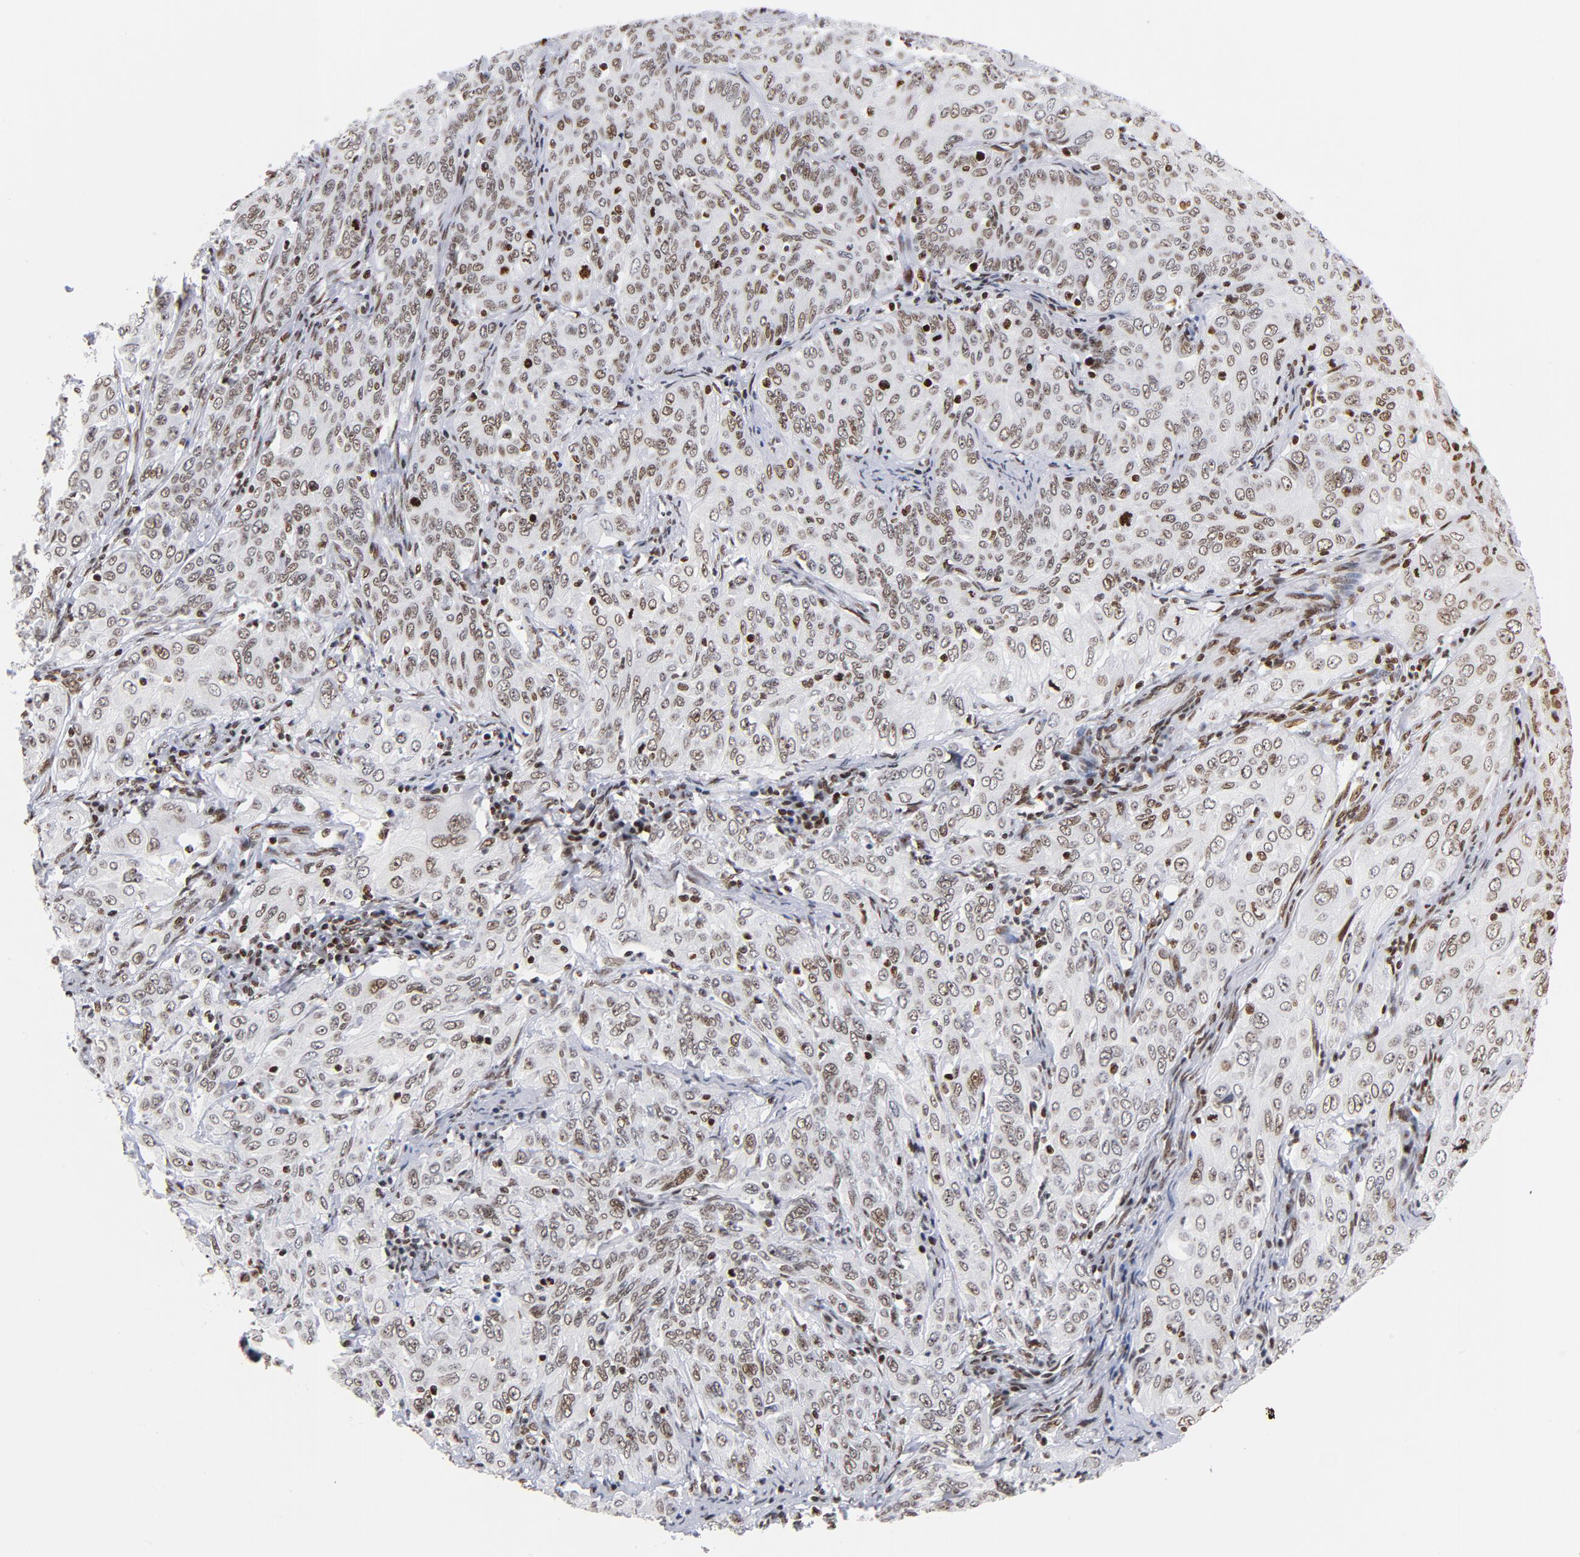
{"staining": {"intensity": "moderate", "quantity": ">75%", "location": "cytoplasmic/membranous,nuclear"}, "tissue": "cervical cancer", "cell_type": "Tumor cells", "image_type": "cancer", "snomed": [{"axis": "morphology", "description": "Squamous cell carcinoma, NOS"}, {"axis": "topography", "description": "Cervix"}], "caption": "Tumor cells show medium levels of moderate cytoplasmic/membranous and nuclear expression in about >75% of cells in human squamous cell carcinoma (cervical). (DAB (3,3'-diaminobenzidine) IHC with brightfield microscopy, high magnification).", "gene": "TOP2B", "patient": {"sex": "female", "age": 38}}